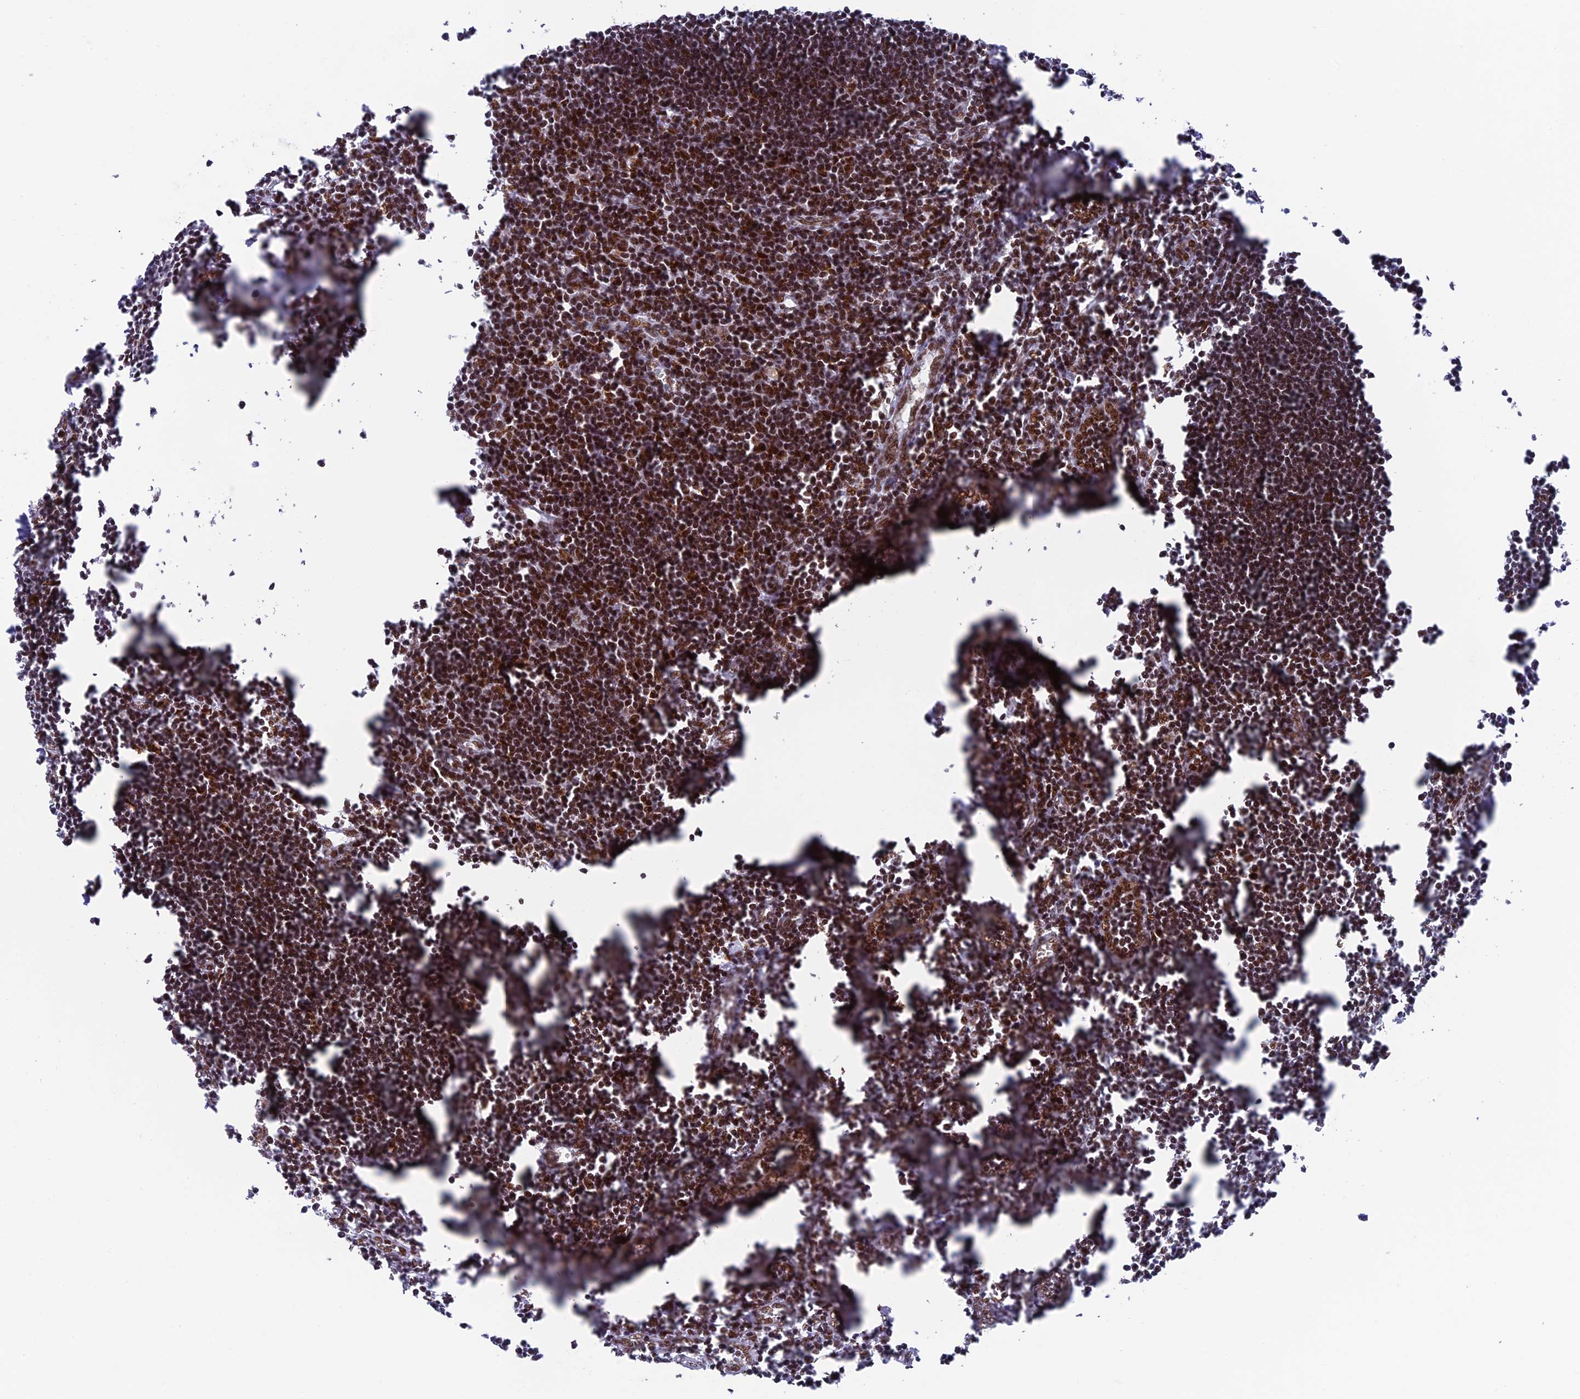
{"staining": {"intensity": "strong", "quantity": ">75%", "location": "nuclear"}, "tissue": "lymph node", "cell_type": "Germinal center cells", "image_type": "normal", "snomed": [{"axis": "morphology", "description": "Normal tissue, NOS"}, {"axis": "morphology", "description": "Malignant melanoma, Metastatic site"}, {"axis": "topography", "description": "Lymph node"}], "caption": "A brown stain shows strong nuclear staining of a protein in germinal center cells of benign human lymph node. The protein is shown in brown color, while the nuclei are stained blue.", "gene": "EEF1AKMT3", "patient": {"sex": "male", "age": 41}}